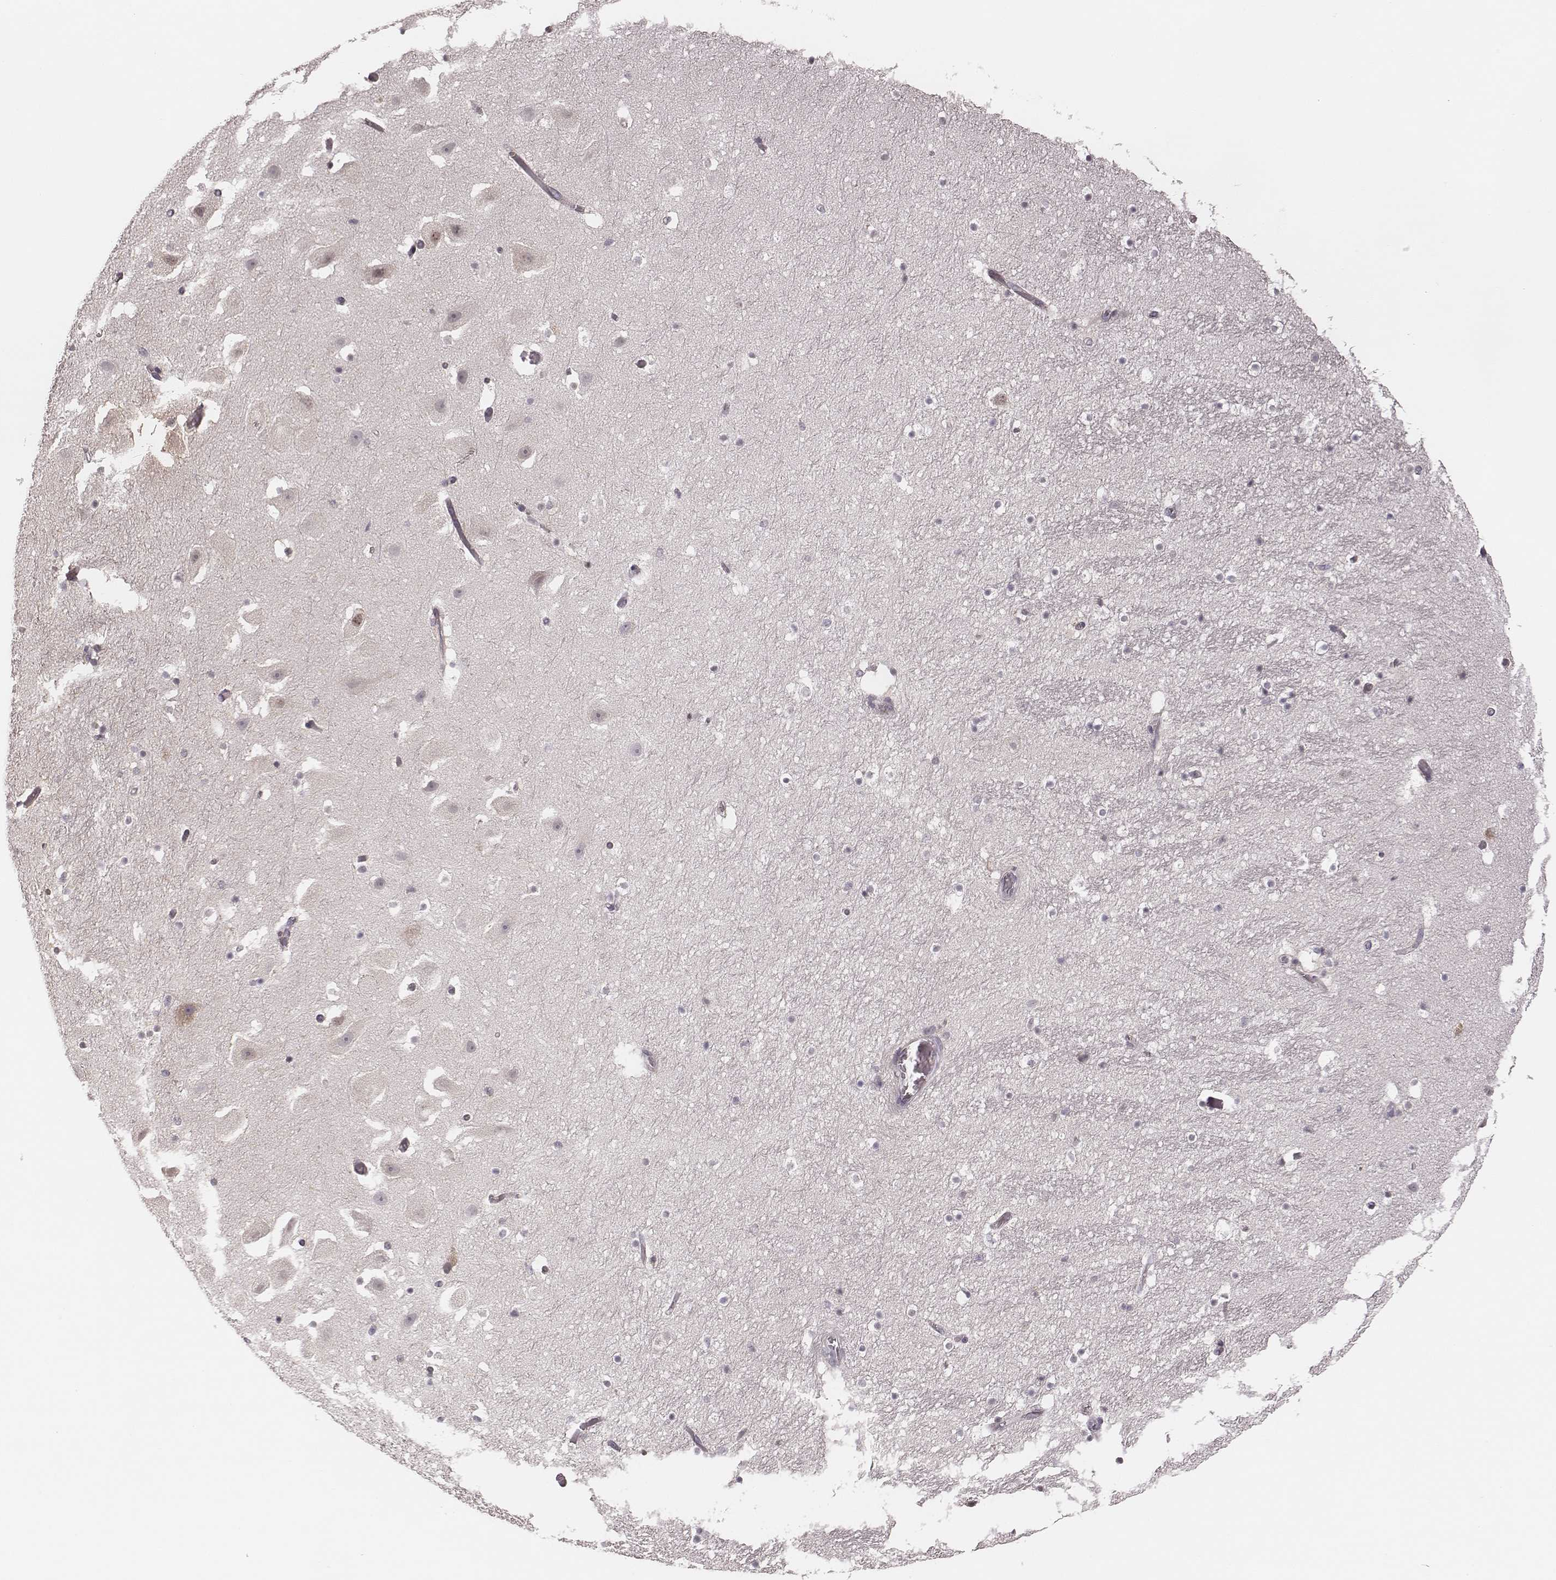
{"staining": {"intensity": "negative", "quantity": "none", "location": "none"}, "tissue": "hippocampus", "cell_type": "Glial cells", "image_type": "normal", "snomed": [{"axis": "morphology", "description": "Normal tissue, NOS"}, {"axis": "topography", "description": "Hippocampus"}], "caption": "Histopathology image shows no significant protein staining in glial cells of unremarkable hippocampus. Brightfield microscopy of immunohistochemistry stained with DAB (3,3'-diaminobenzidine) (brown) and hematoxylin (blue), captured at high magnification.", "gene": "P2RX5", "patient": {"sex": "male", "age": 26}}